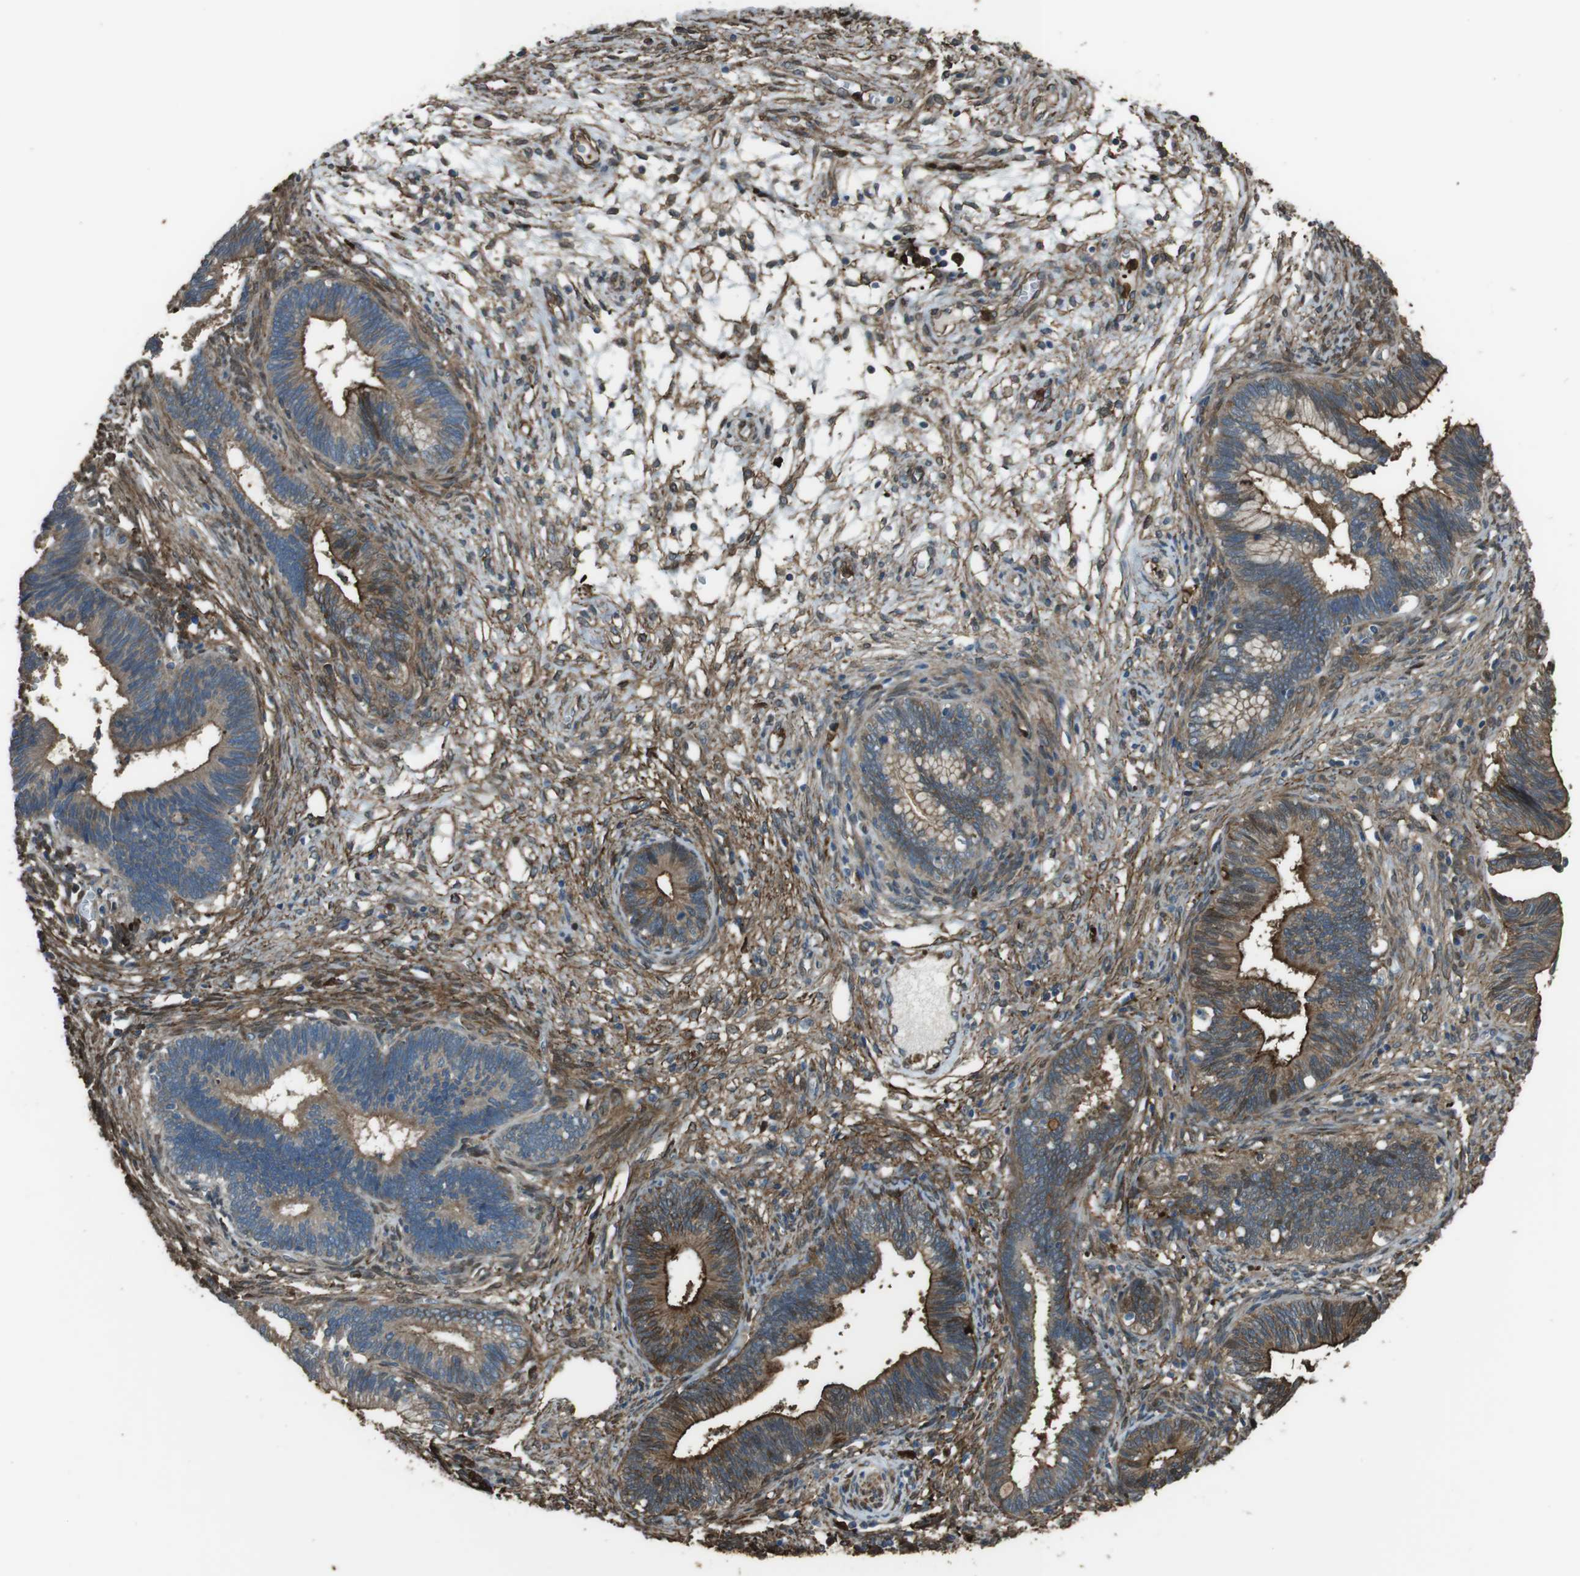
{"staining": {"intensity": "moderate", "quantity": ">75%", "location": "cytoplasmic/membranous"}, "tissue": "cervical cancer", "cell_type": "Tumor cells", "image_type": "cancer", "snomed": [{"axis": "morphology", "description": "Adenocarcinoma, NOS"}, {"axis": "topography", "description": "Cervix"}], "caption": "A histopathology image of cervical cancer (adenocarcinoma) stained for a protein shows moderate cytoplasmic/membranous brown staining in tumor cells.", "gene": "SFT2D1", "patient": {"sex": "female", "age": 44}}